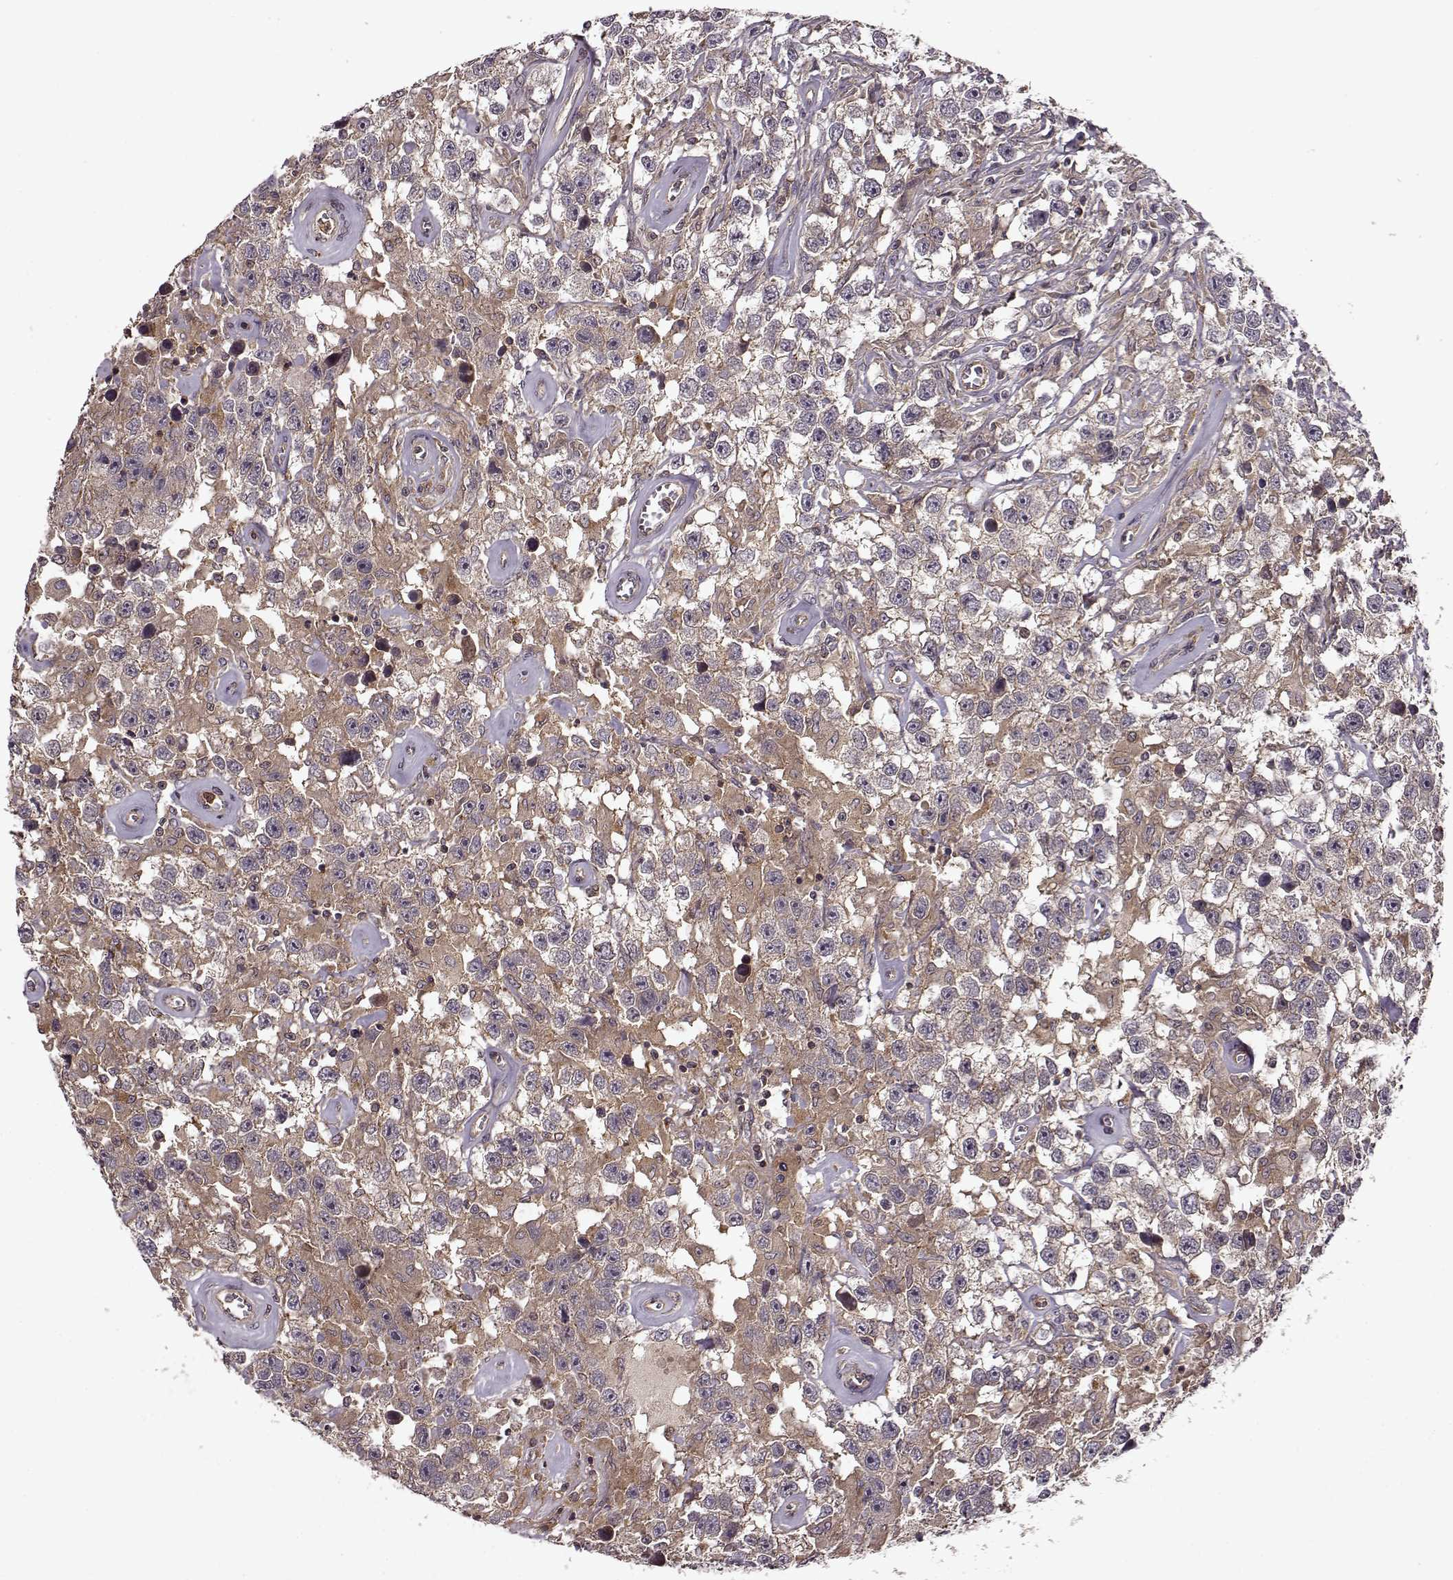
{"staining": {"intensity": "weak", "quantity": ">75%", "location": "cytoplasmic/membranous"}, "tissue": "testis cancer", "cell_type": "Tumor cells", "image_type": "cancer", "snomed": [{"axis": "morphology", "description": "Seminoma, NOS"}, {"axis": "topography", "description": "Testis"}], "caption": "There is low levels of weak cytoplasmic/membranous expression in tumor cells of testis cancer, as demonstrated by immunohistochemical staining (brown color).", "gene": "IFRD2", "patient": {"sex": "male", "age": 43}}